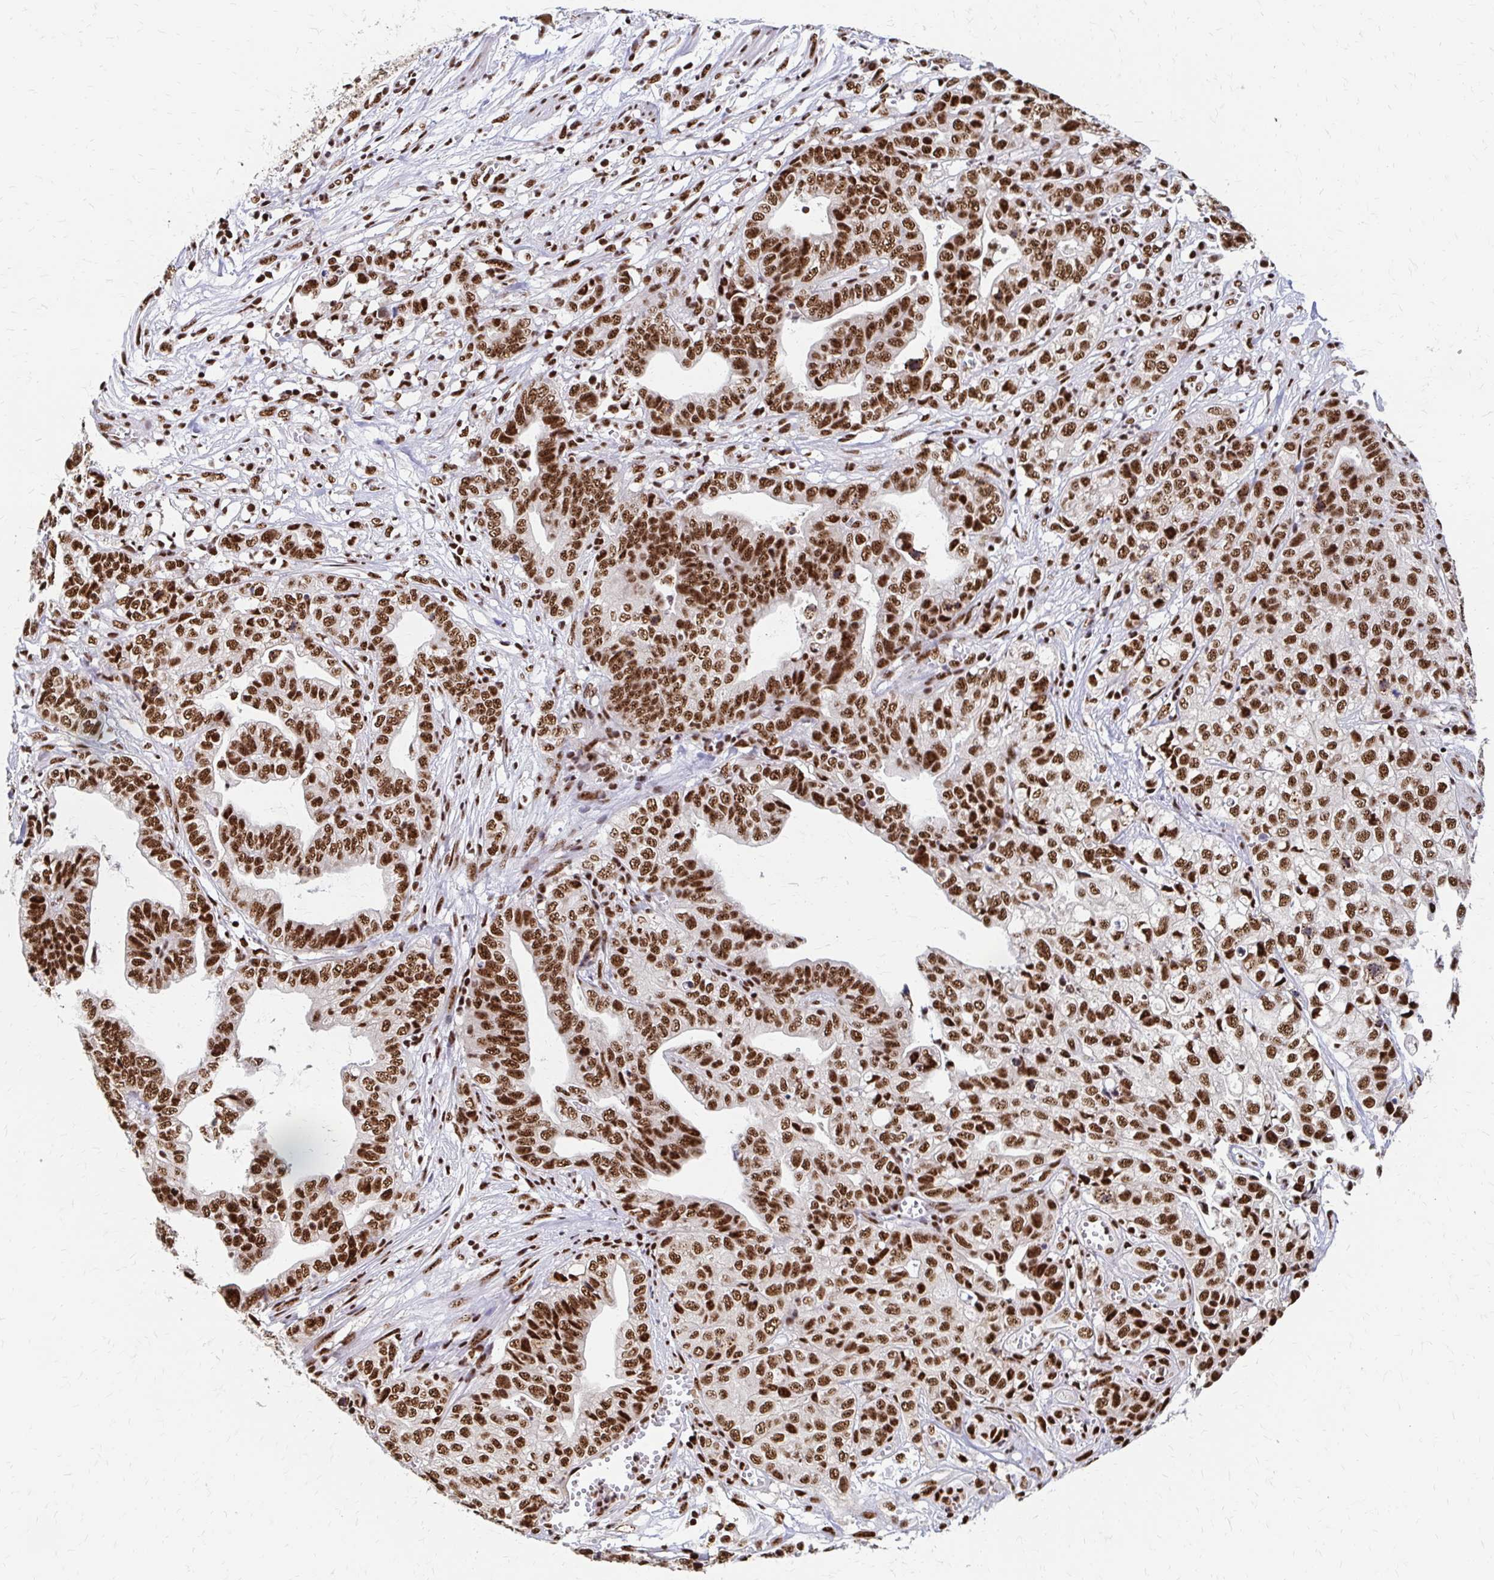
{"staining": {"intensity": "strong", "quantity": ">75%", "location": "nuclear"}, "tissue": "stomach cancer", "cell_type": "Tumor cells", "image_type": "cancer", "snomed": [{"axis": "morphology", "description": "Adenocarcinoma, NOS"}, {"axis": "topography", "description": "Stomach, upper"}], "caption": "DAB (3,3'-diaminobenzidine) immunohistochemical staining of human stomach cancer exhibits strong nuclear protein expression in about >75% of tumor cells.", "gene": "CNKSR3", "patient": {"sex": "female", "age": 67}}